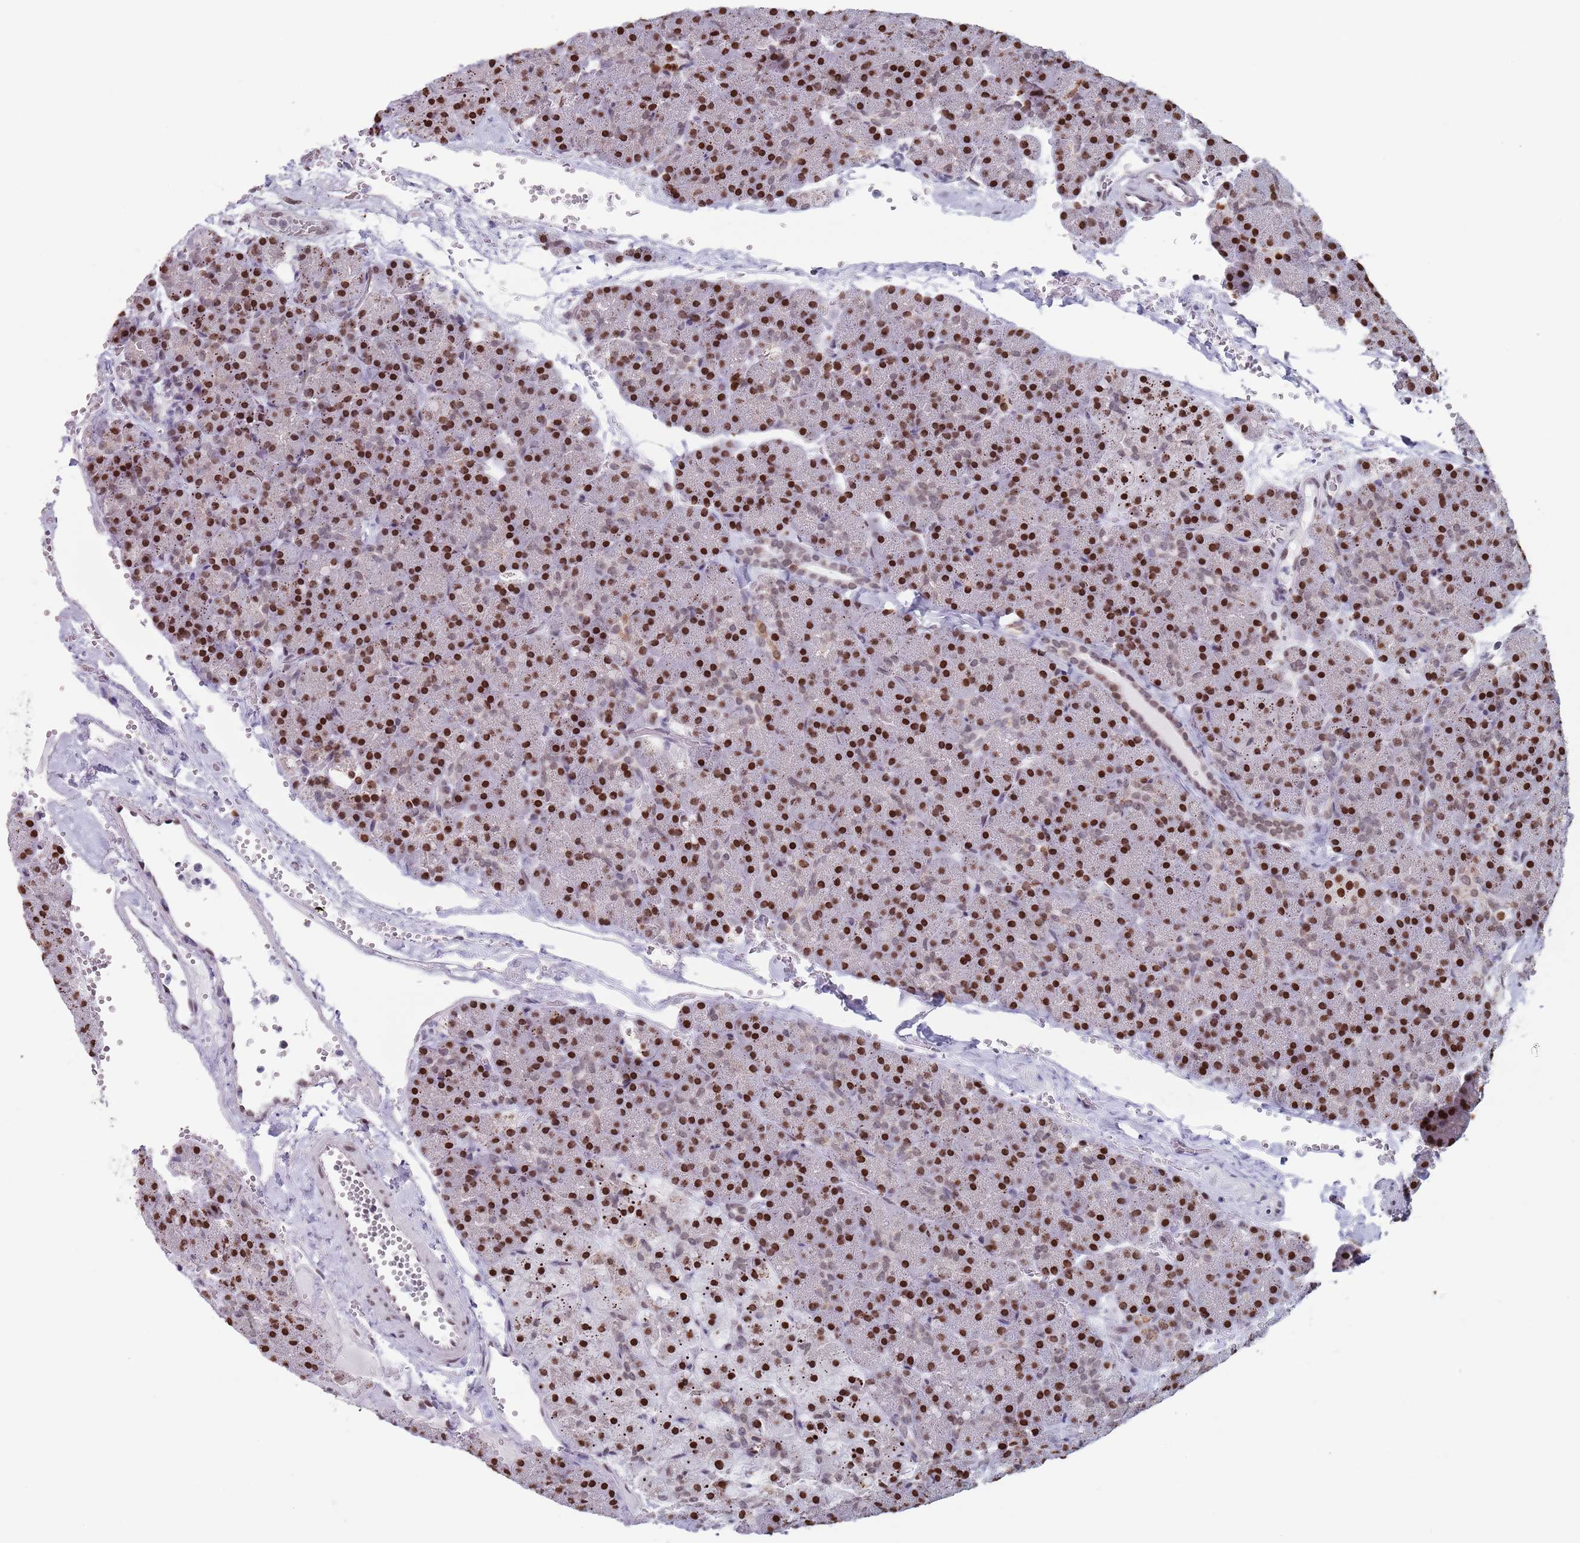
{"staining": {"intensity": "strong", "quantity": "25%-75%", "location": "nuclear"}, "tissue": "pancreas", "cell_type": "Exocrine glandular cells", "image_type": "normal", "snomed": [{"axis": "morphology", "description": "Normal tissue, NOS"}, {"axis": "topography", "description": "Pancreas"}], "caption": "Protein analysis of benign pancreas shows strong nuclear staining in approximately 25%-75% of exocrine glandular cells.", "gene": "MFSD12", "patient": {"sex": "male", "age": 36}}